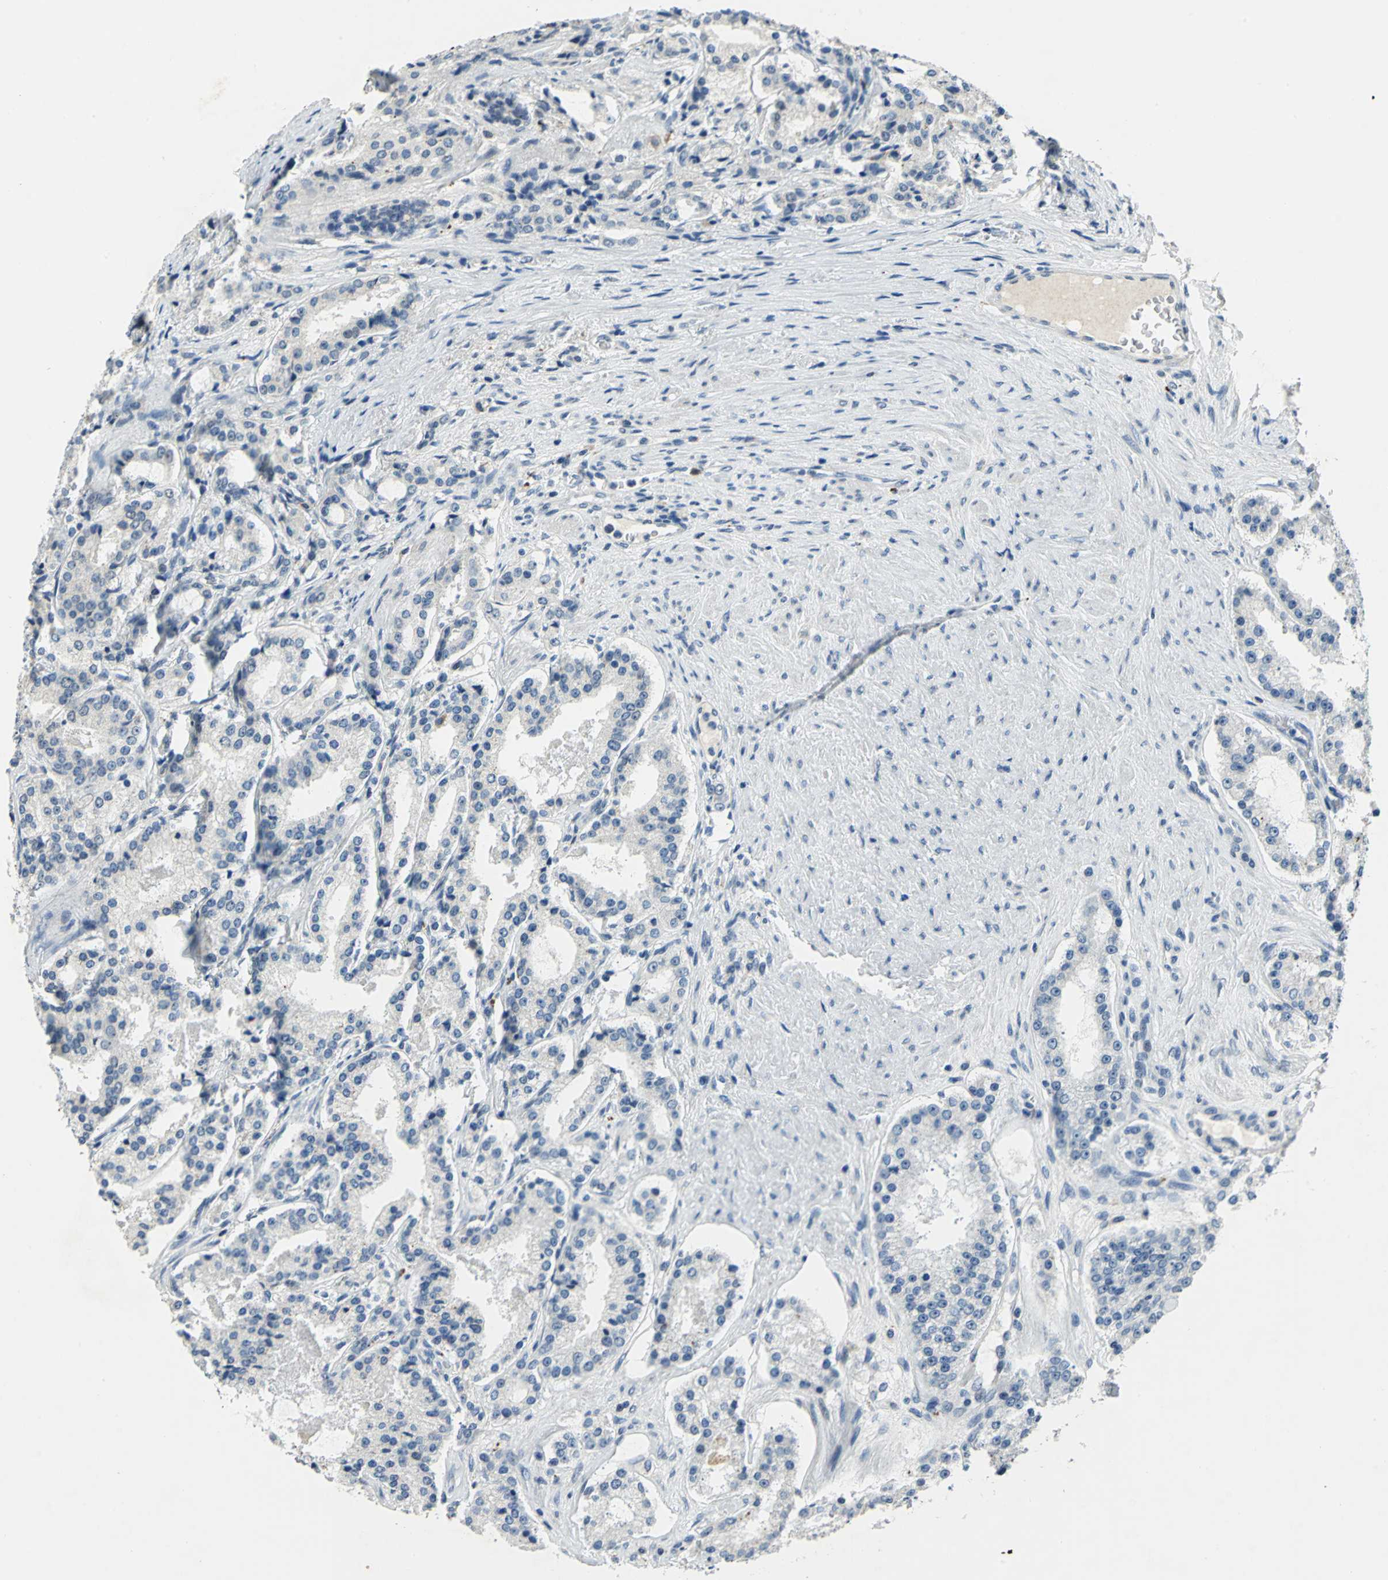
{"staining": {"intensity": "negative", "quantity": "none", "location": "none"}, "tissue": "prostate cancer", "cell_type": "Tumor cells", "image_type": "cancer", "snomed": [{"axis": "morphology", "description": "Adenocarcinoma, Medium grade"}, {"axis": "topography", "description": "Prostate"}], "caption": "A histopathology image of human medium-grade adenocarcinoma (prostate) is negative for staining in tumor cells. The staining was performed using DAB (3,3'-diaminobenzidine) to visualize the protein expression in brown, while the nuclei were stained in blue with hematoxylin (Magnification: 20x).", "gene": "RAD17", "patient": {"sex": "male", "age": 72}}